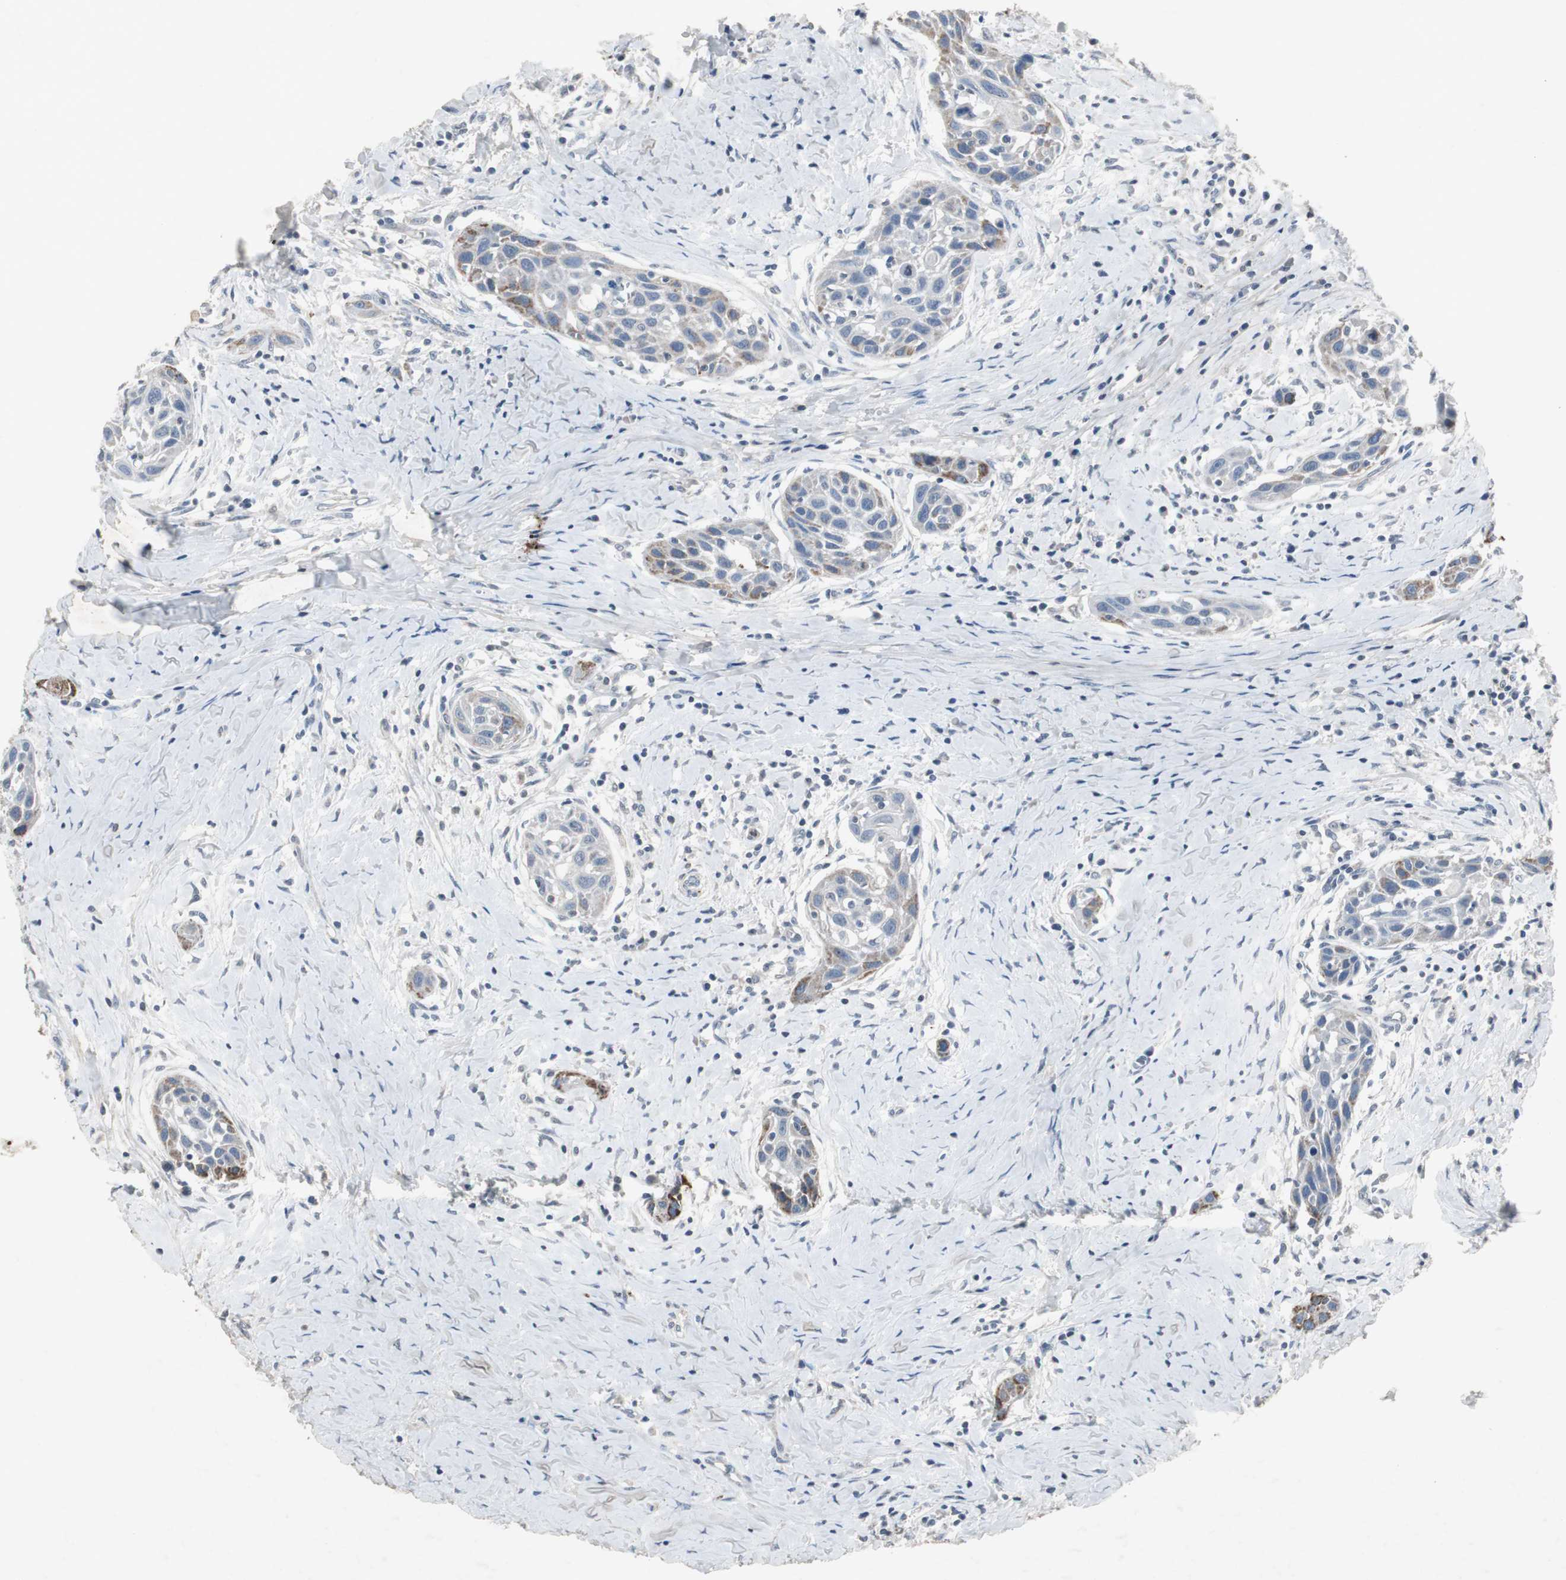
{"staining": {"intensity": "moderate", "quantity": "<25%", "location": "cytoplasmic/membranous"}, "tissue": "head and neck cancer", "cell_type": "Tumor cells", "image_type": "cancer", "snomed": [{"axis": "morphology", "description": "Squamous cell carcinoma, NOS"}, {"axis": "topography", "description": "Oral tissue"}, {"axis": "topography", "description": "Head-Neck"}], "caption": "Squamous cell carcinoma (head and neck) stained with a protein marker reveals moderate staining in tumor cells.", "gene": "ADNP2", "patient": {"sex": "female", "age": 50}}